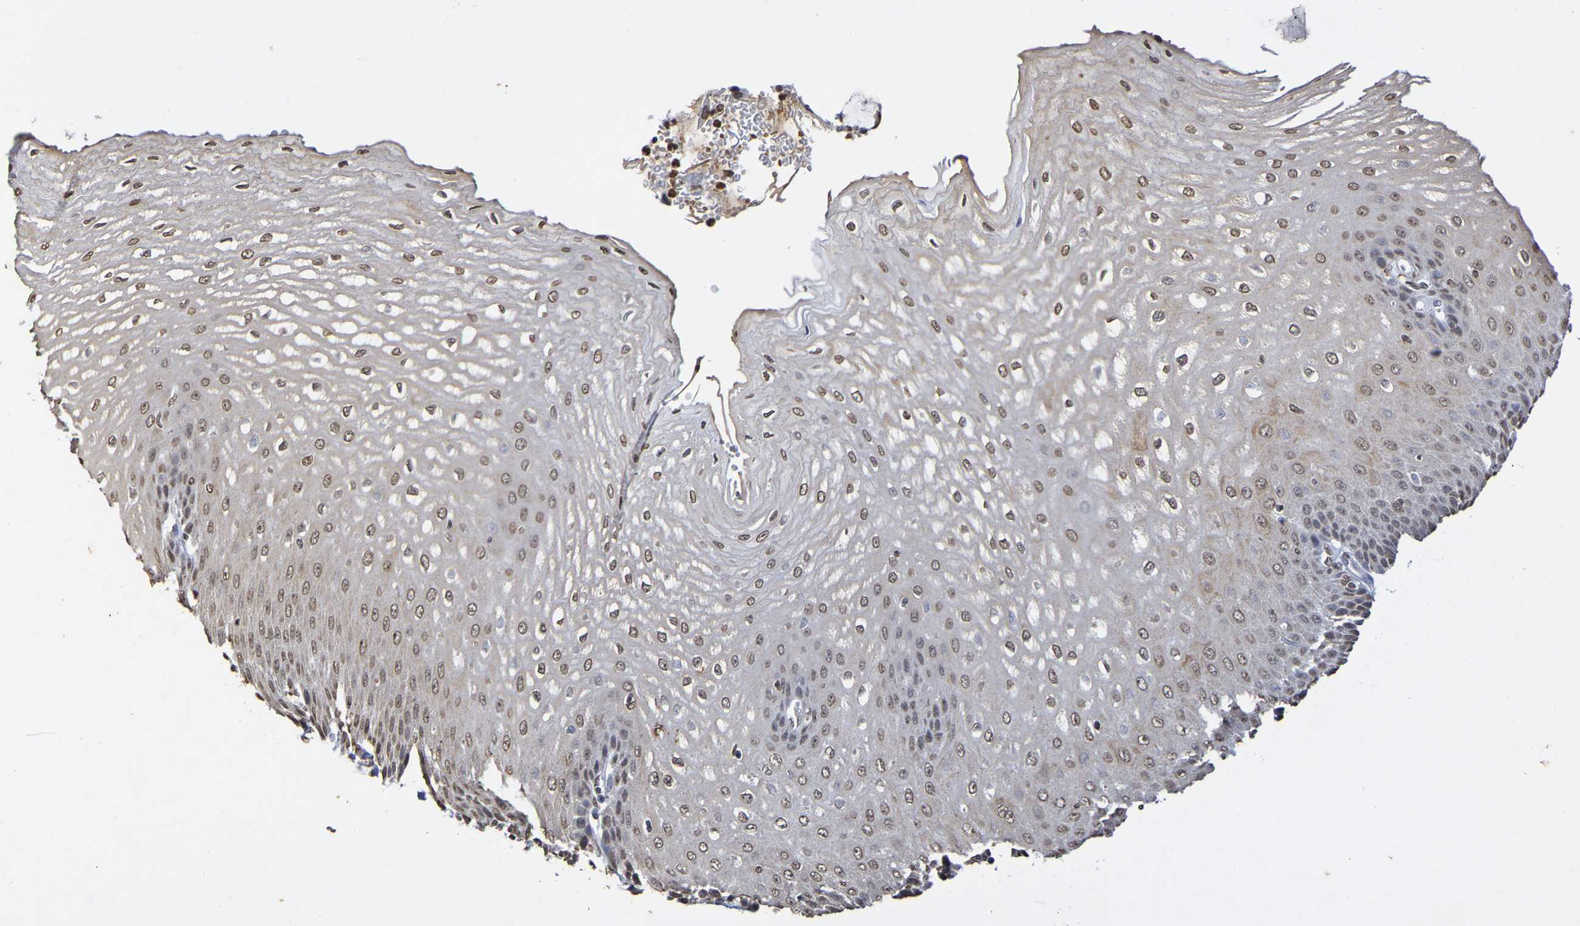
{"staining": {"intensity": "weak", "quantity": "25%-75%", "location": "nuclear"}, "tissue": "esophagus", "cell_type": "Squamous epithelial cells", "image_type": "normal", "snomed": [{"axis": "morphology", "description": "Normal tissue, NOS"}, {"axis": "topography", "description": "Esophagus"}], "caption": "Brown immunohistochemical staining in normal esophagus shows weak nuclear staining in approximately 25%-75% of squamous epithelial cells. The protein is shown in brown color, while the nuclei are stained blue.", "gene": "ATF4", "patient": {"sex": "male", "age": 54}}